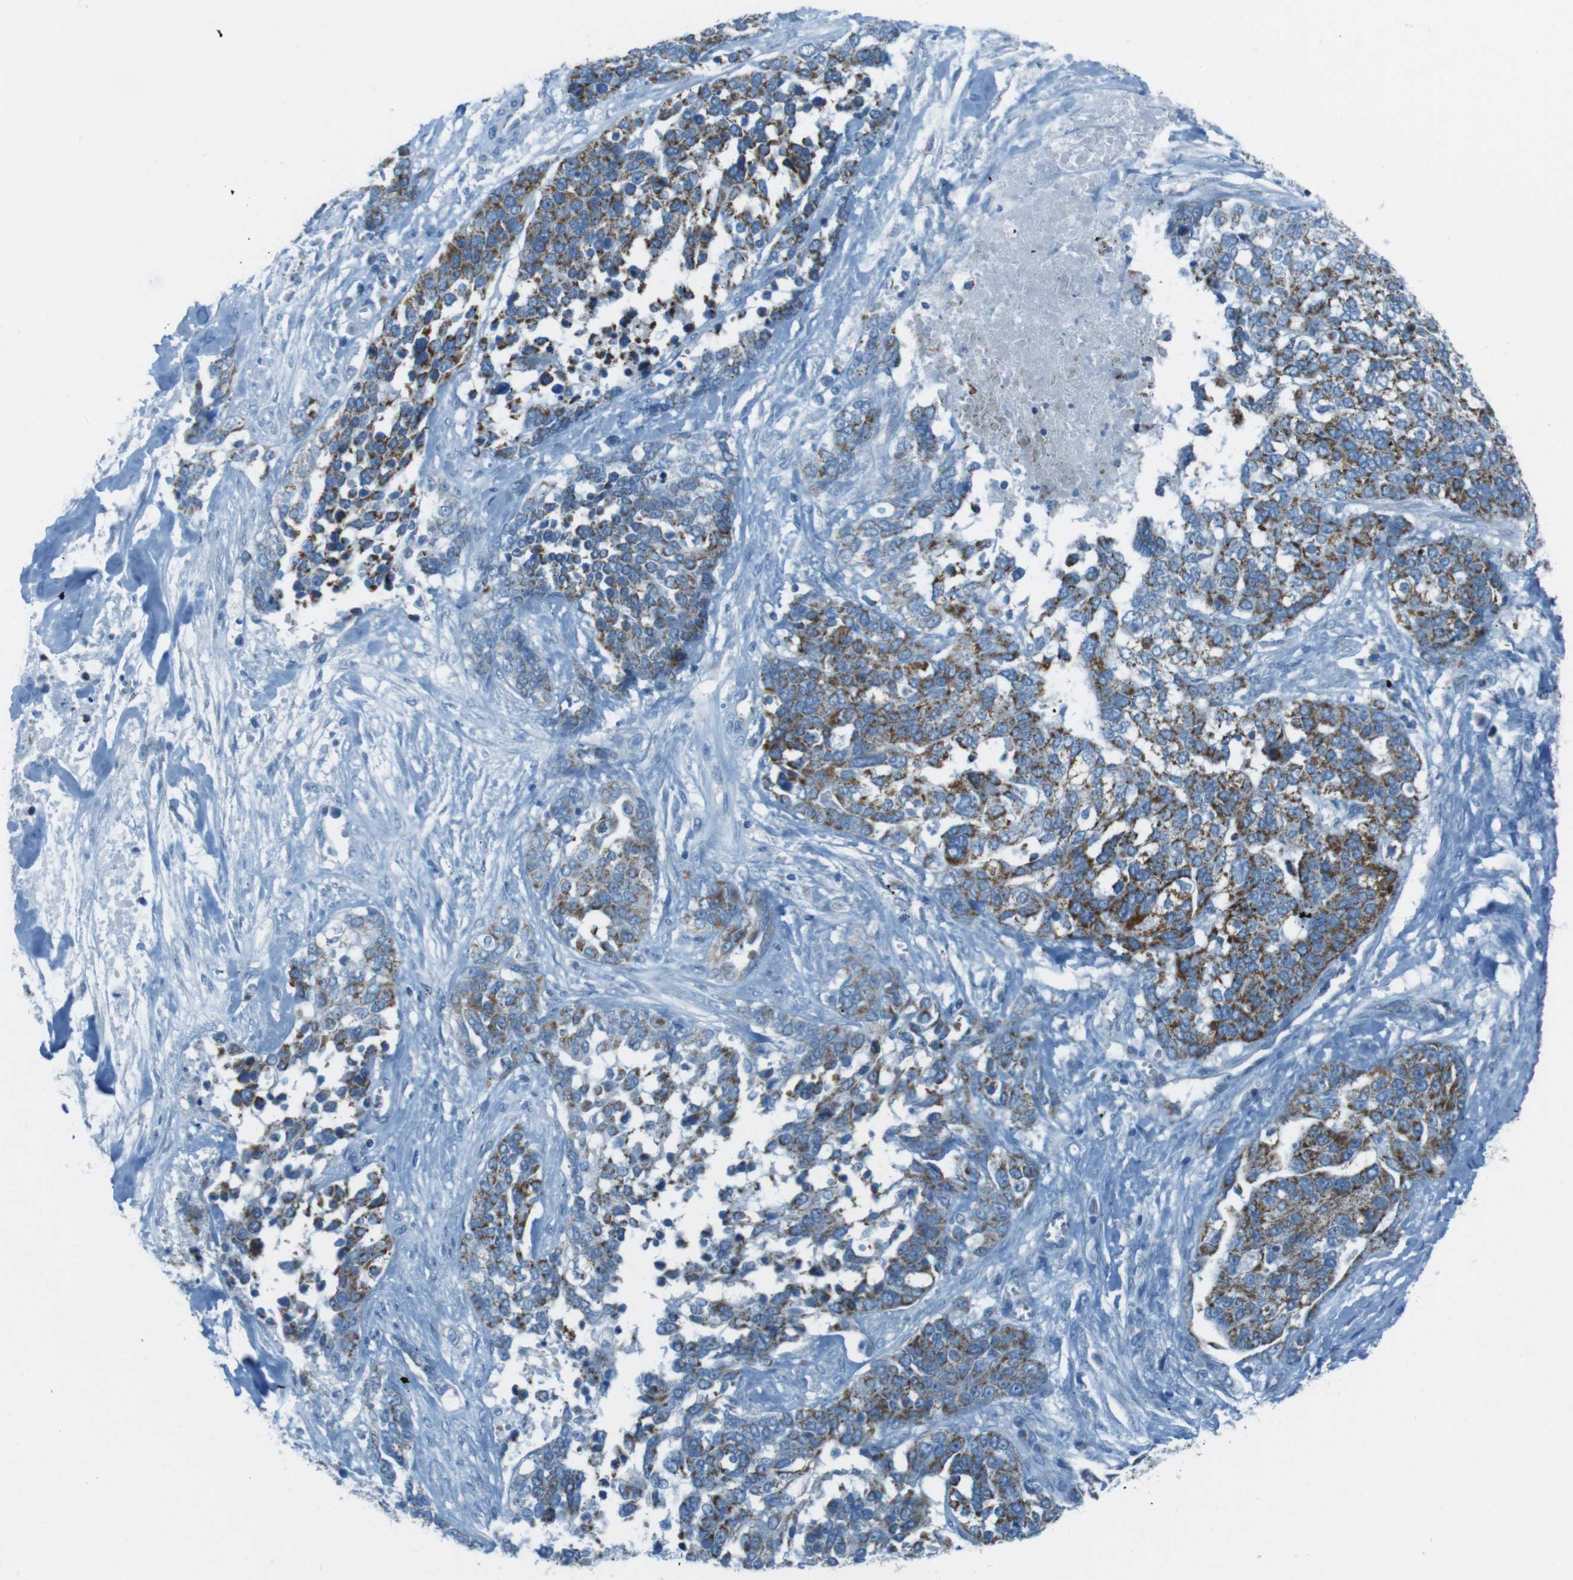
{"staining": {"intensity": "strong", "quantity": "25%-75%", "location": "cytoplasmic/membranous"}, "tissue": "ovarian cancer", "cell_type": "Tumor cells", "image_type": "cancer", "snomed": [{"axis": "morphology", "description": "Cystadenocarcinoma, serous, NOS"}, {"axis": "topography", "description": "Ovary"}], "caption": "Protein staining displays strong cytoplasmic/membranous staining in approximately 25%-75% of tumor cells in serous cystadenocarcinoma (ovarian).", "gene": "DNAJA3", "patient": {"sex": "female", "age": 44}}